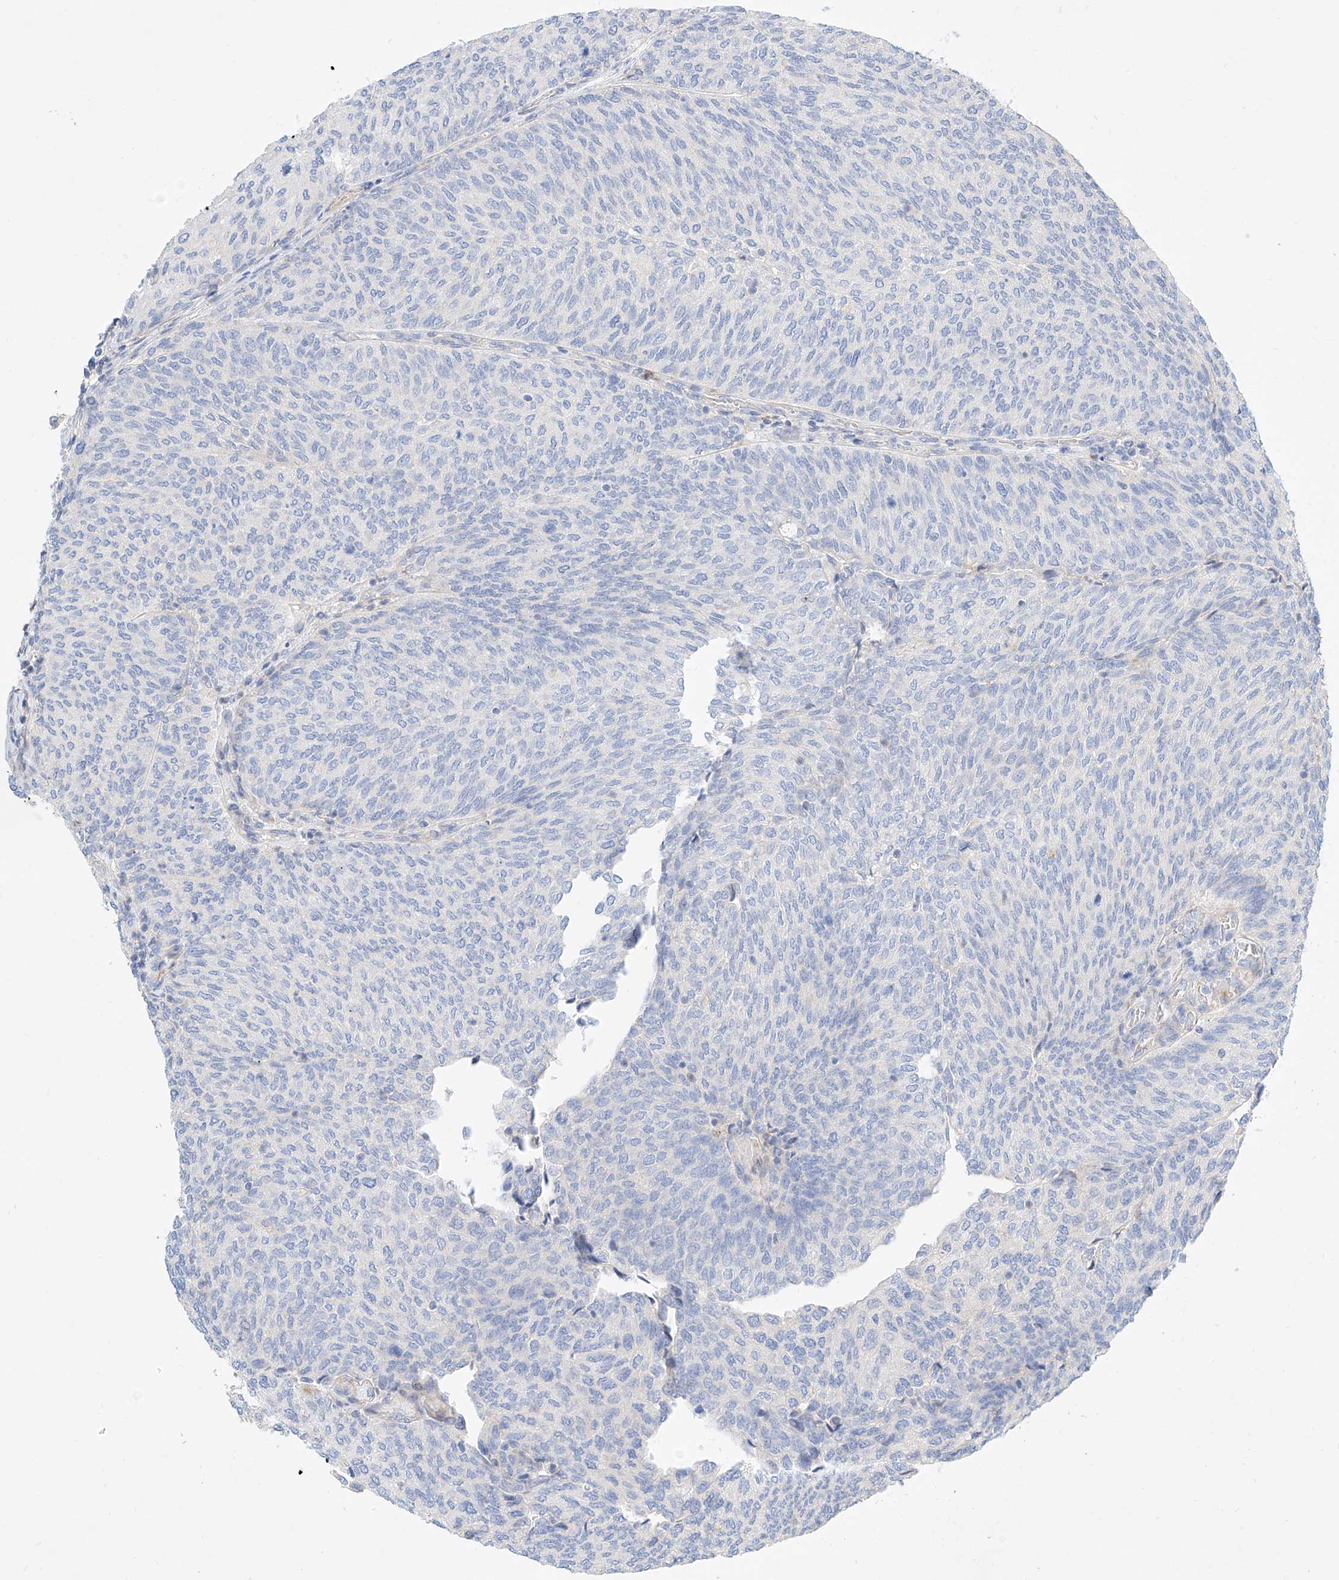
{"staining": {"intensity": "negative", "quantity": "none", "location": "none"}, "tissue": "urothelial cancer", "cell_type": "Tumor cells", "image_type": "cancer", "snomed": [{"axis": "morphology", "description": "Urothelial carcinoma, Low grade"}, {"axis": "topography", "description": "Urinary bladder"}], "caption": "High magnification brightfield microscopy of urothelial cancer stained with DAB (3,3'-diaminobenzidine) (brown) and counterstained with hematoxylin (blue): tumor cells show no significant expression.", "gene": "KCNH5", "patient": {"sex": "female", "age": 79}}